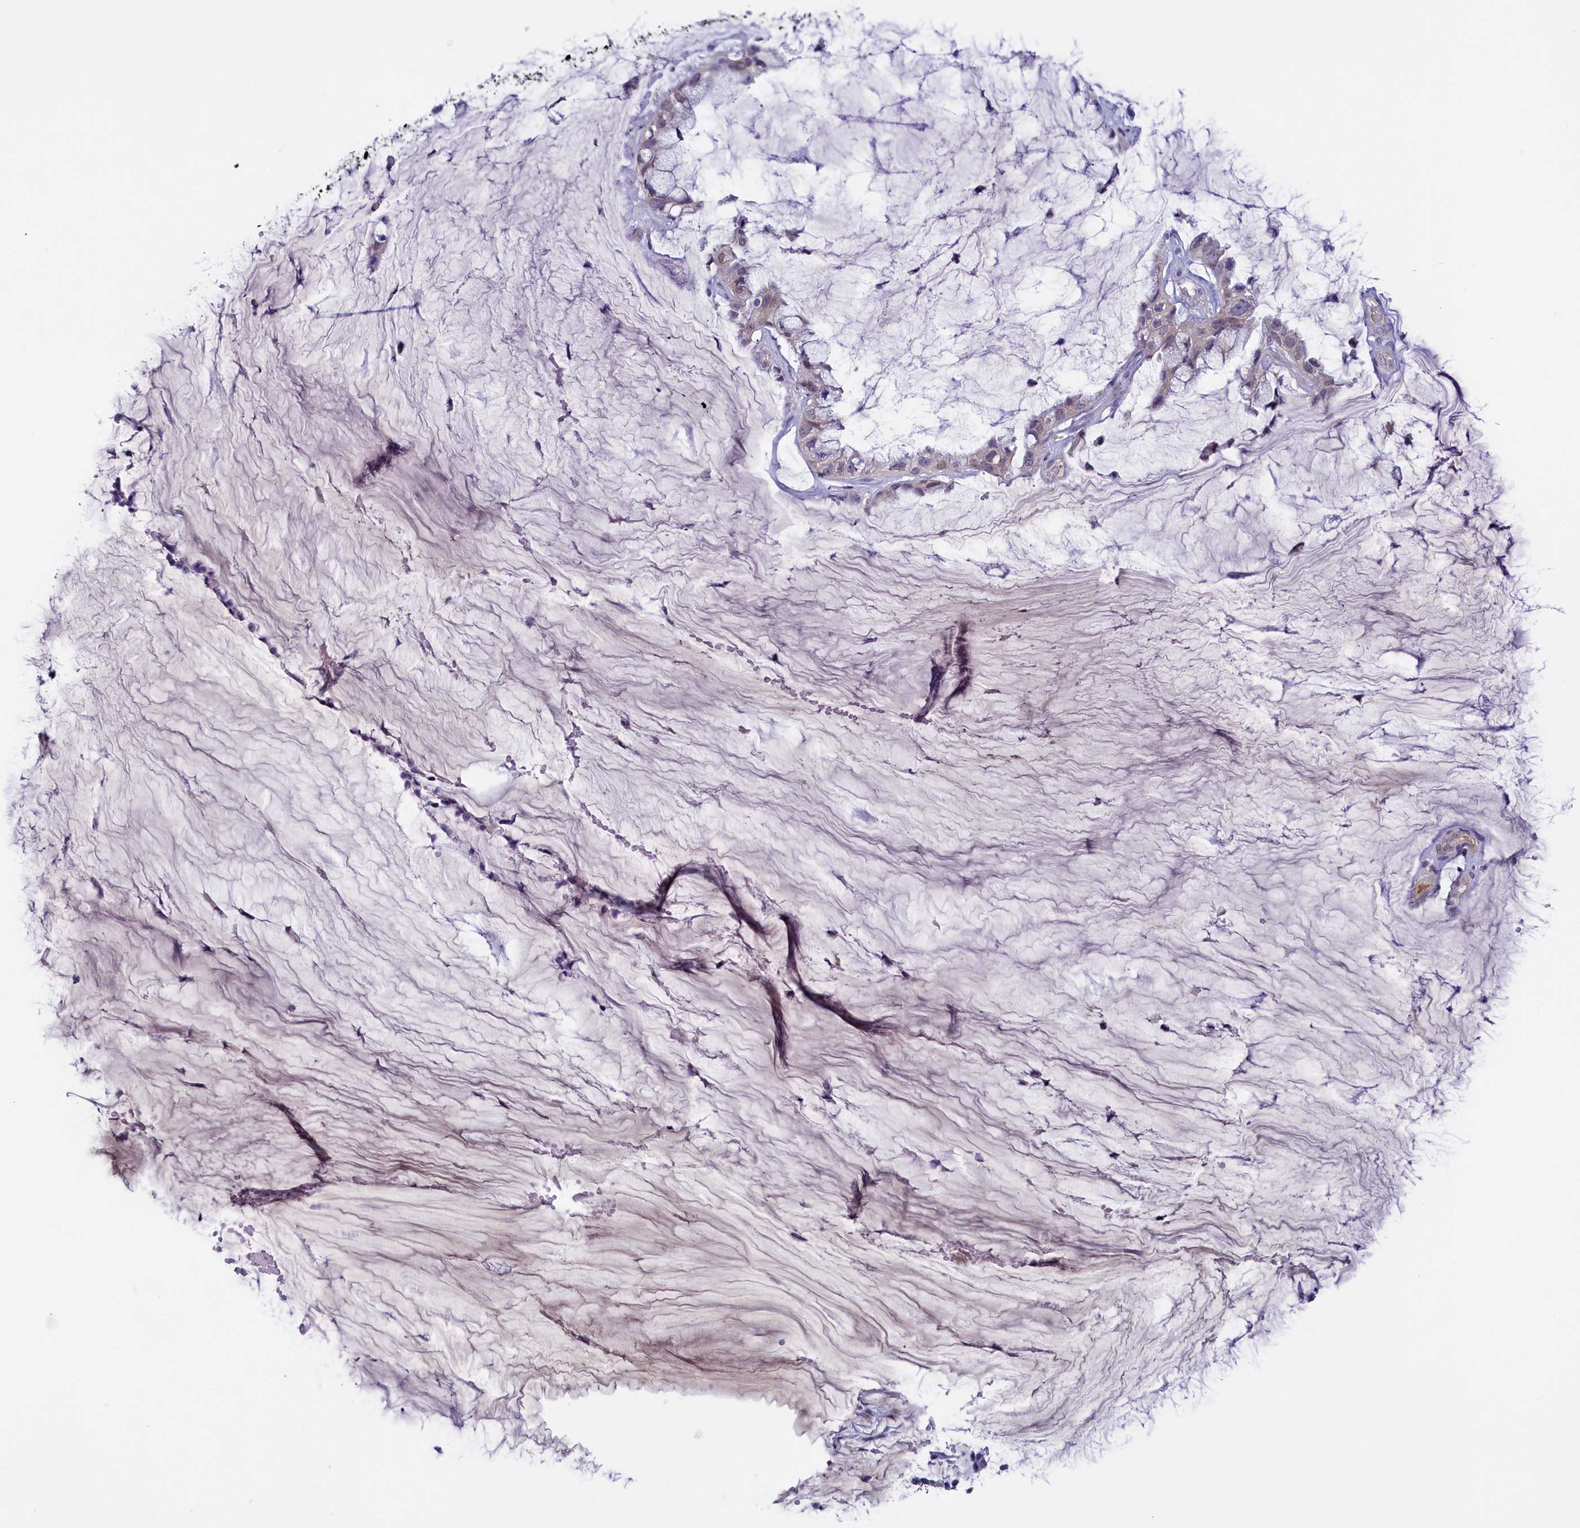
{"staining": {"intensity": "negative", "quantity": "none", "location": "none"}, "tissue": "ovarian cancer", "cell_type": "Tumor cells", "image_type": "cancer", "snomed": [{"axis": "morphology", "description": "Cystadenocarcinoma, mucinous, NOS"}, {"axis": "topography", "description": "Ovary"}], "caption": "DAB (3,3'-diaminobenzidine) immunohistochemical staining of ovarian cancer demonstrates no significant staining in tumor cells.", "gene": "NUBP1", "patient": {"sex": "female", "age": 39}}